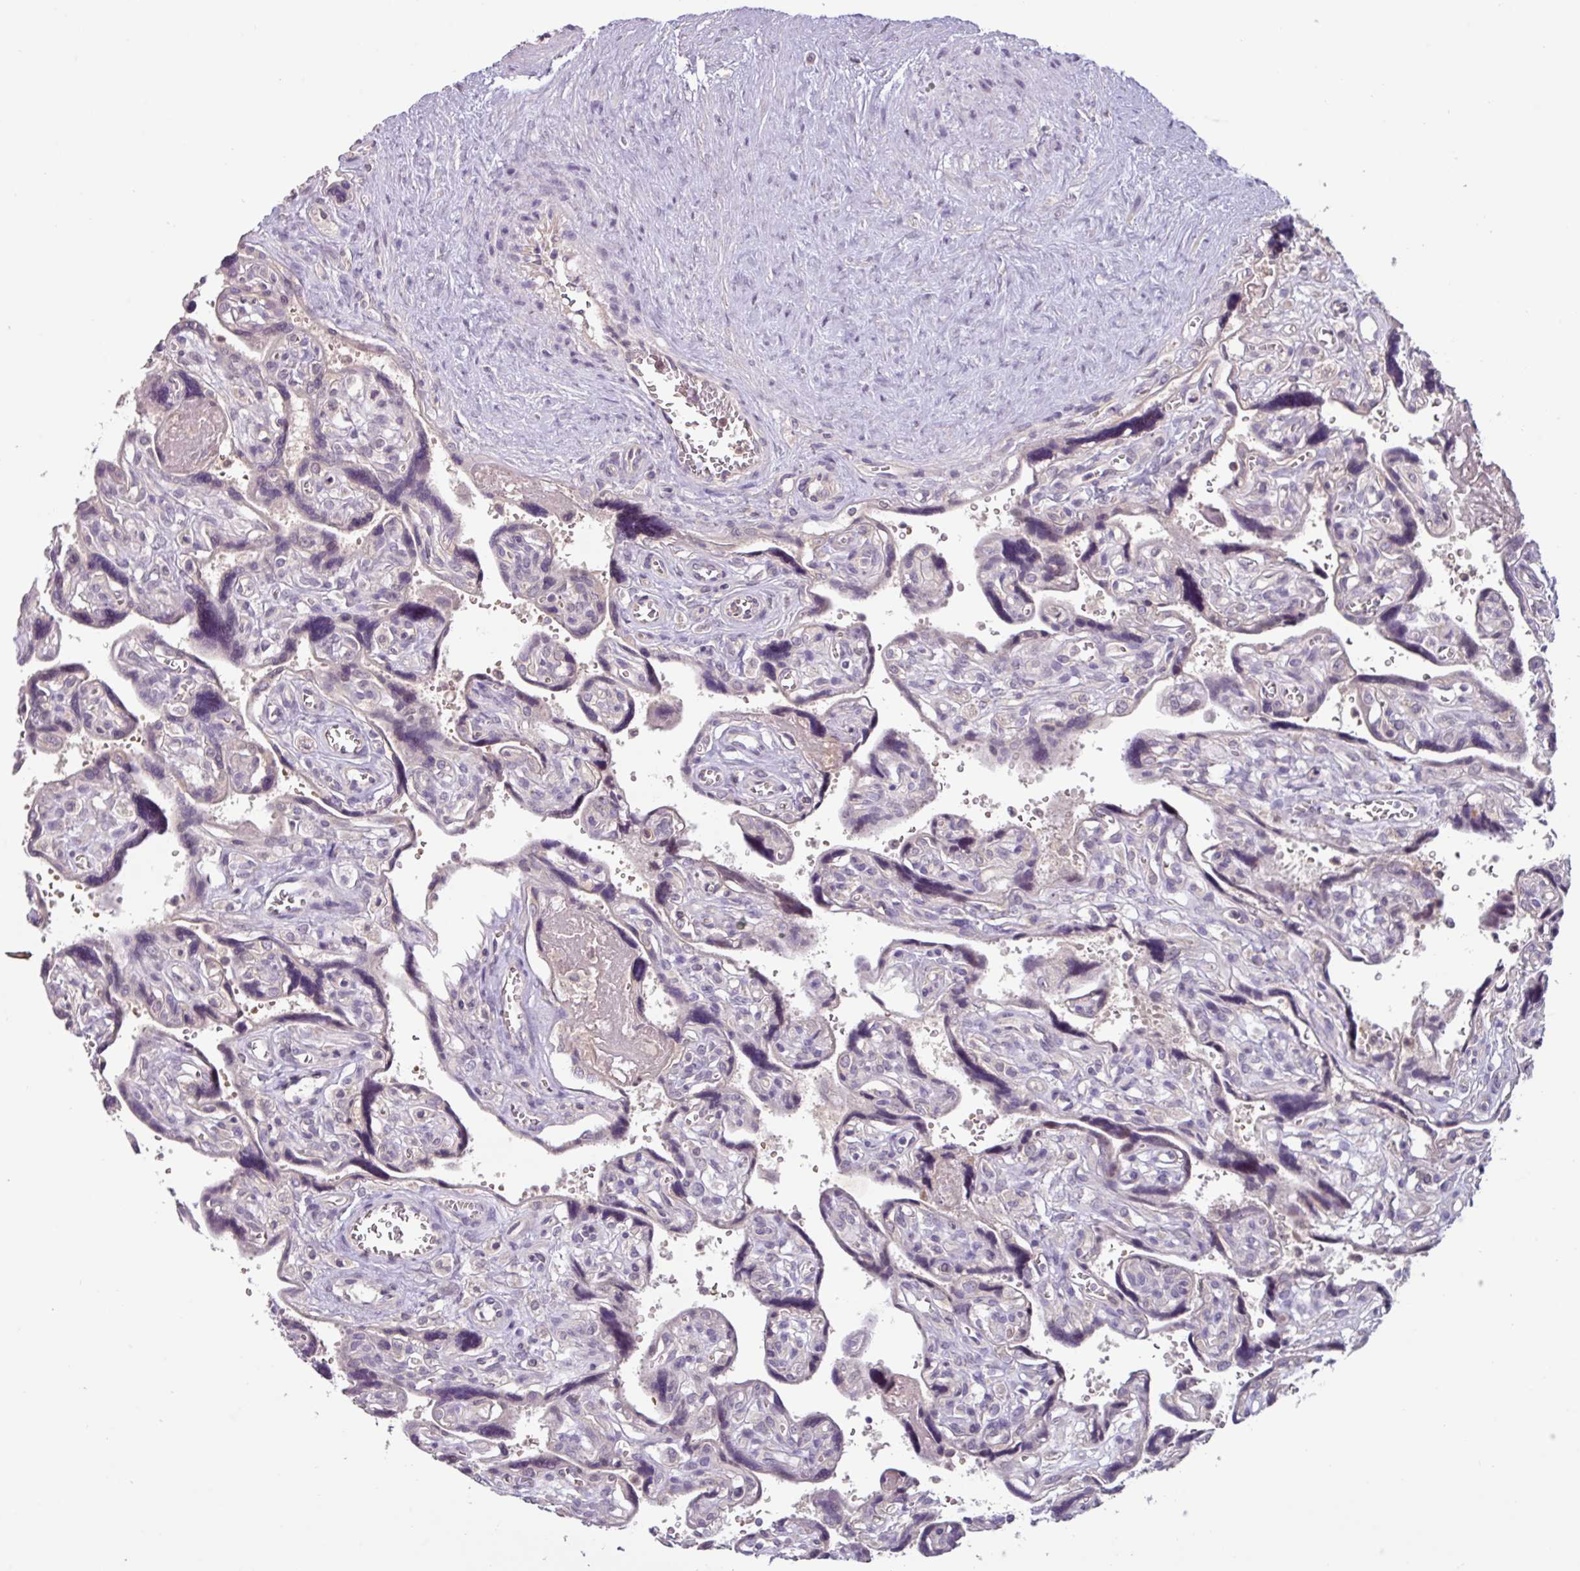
{"staining": {"intensity": "weak", "quantity": "<25%", "location": "nuclear"}, "tissue": "placenta", "cell_type": "Decidual cells", "image_type": "normal", "snomed": [{"axis": "morphology", "description": "Normal tissue, NOS"}, {"axis": "topography", "description": "Placenta"}], "caption": "Histopathology image shows no protein staining in decidual cells of normal placenta. (IHC, brightfield microscopy, high magnification).", "gene": "SLC5A10", "patient": {"sex": "female", "age": 39}}